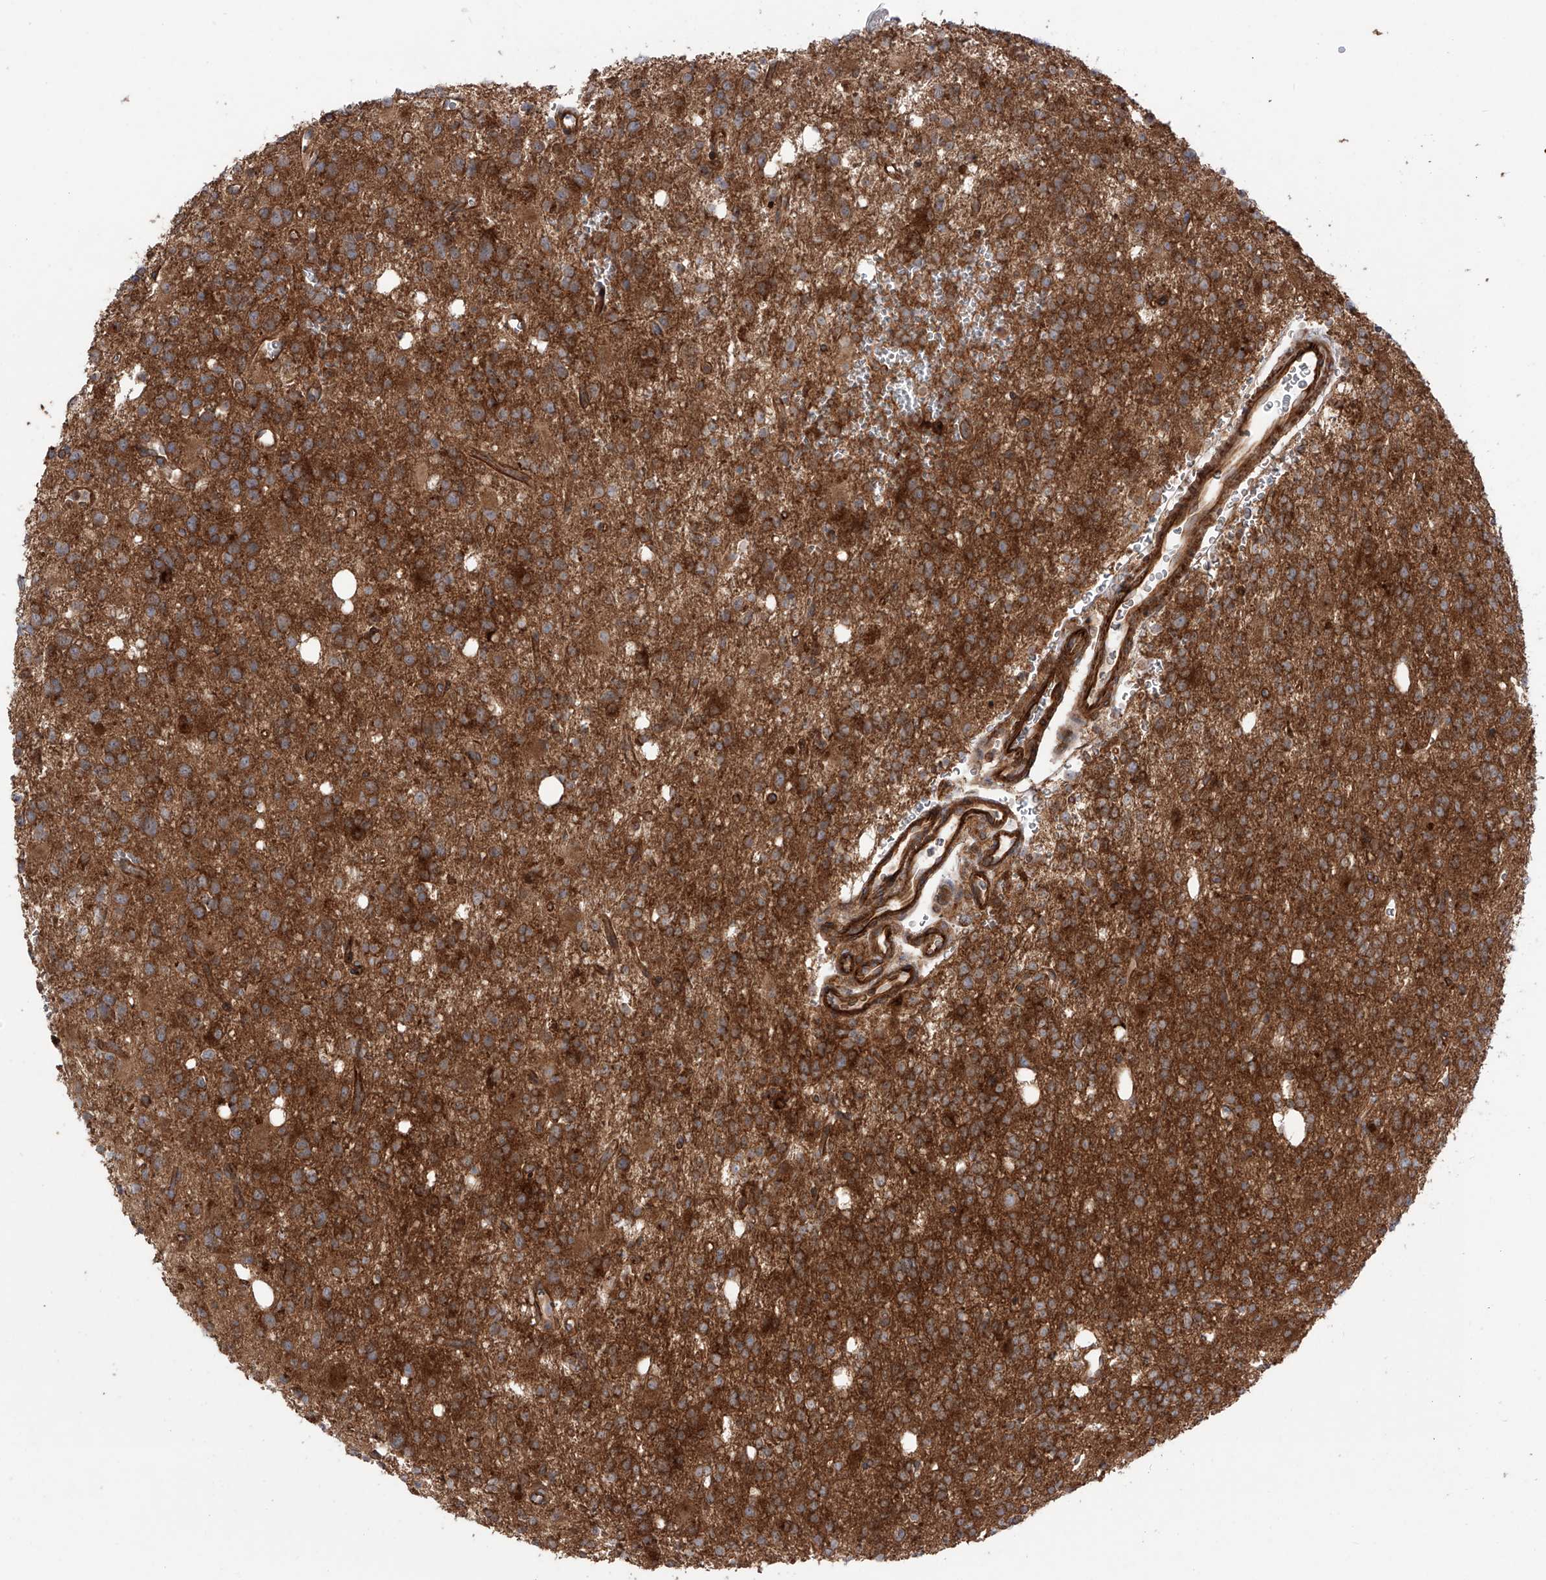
{"staining": {"intensity": "strong", "quantity": ">75%", "location": "cytoplasmic/membranous"}, "tissue": "glioma", "cell_type": "Tumor cells", "image_type": "cancer", "snomed": [{"axis": "morphology", "description": "Glioma, malignant, High grade"}, {"axis": "topography", "description": "Brain"}], "caption": "A photomicrograph of glioma stained for a protein exhibits strong cytoplasmic/membranous brown staining in tumor cells.", "gene": "YKT6", "patient": {"sex": "female", "age": 62}}